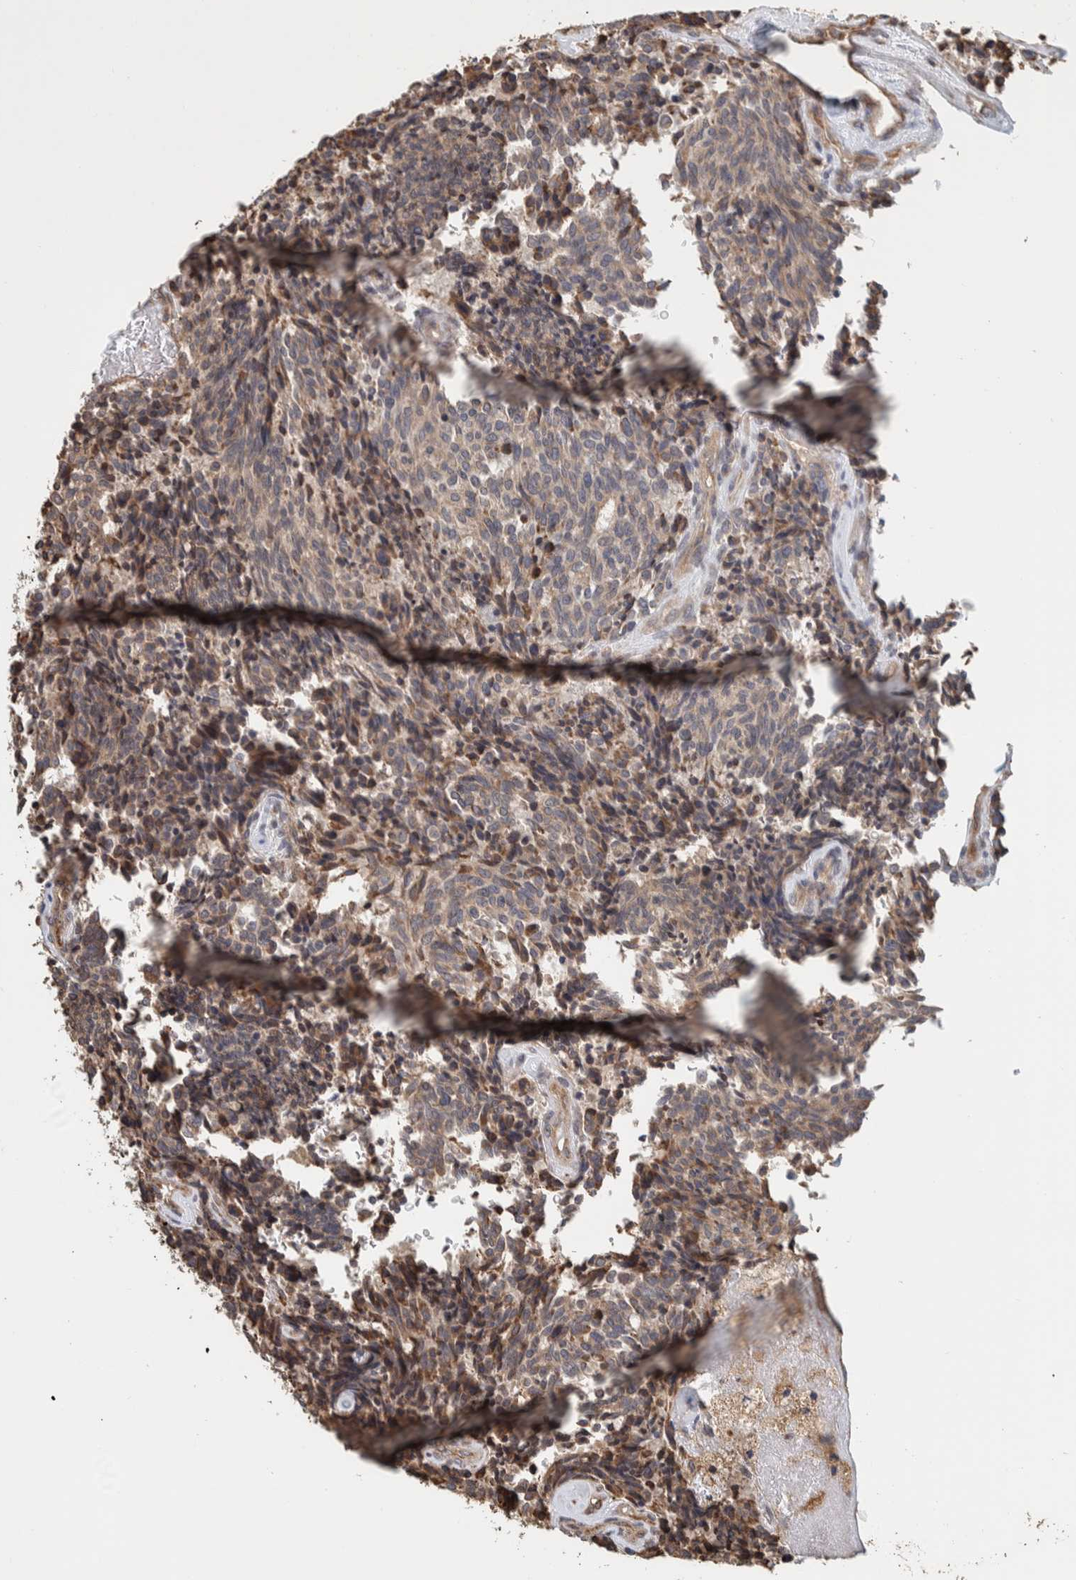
{"staining": {"intensity": "weak", "quantity": ">75%", "location": "cytoplasmic/membranous"}, "tissue": "carcinoid", "cell_type": "Tumor cells", "image_type": "cancer", "snomed": [{"axis": "morphology", "description": "Carcinoid, malignant, NOS"}, {"axis": "topography", "description": "Pancreas"}], "caption": "A brown stain highlights weak cytoplasmic/membranous expression of a protein in carcinoid (malignant) tumor cells.", "gene": "PLA2G3", "patient": {"sex": "female", "age": 54}}